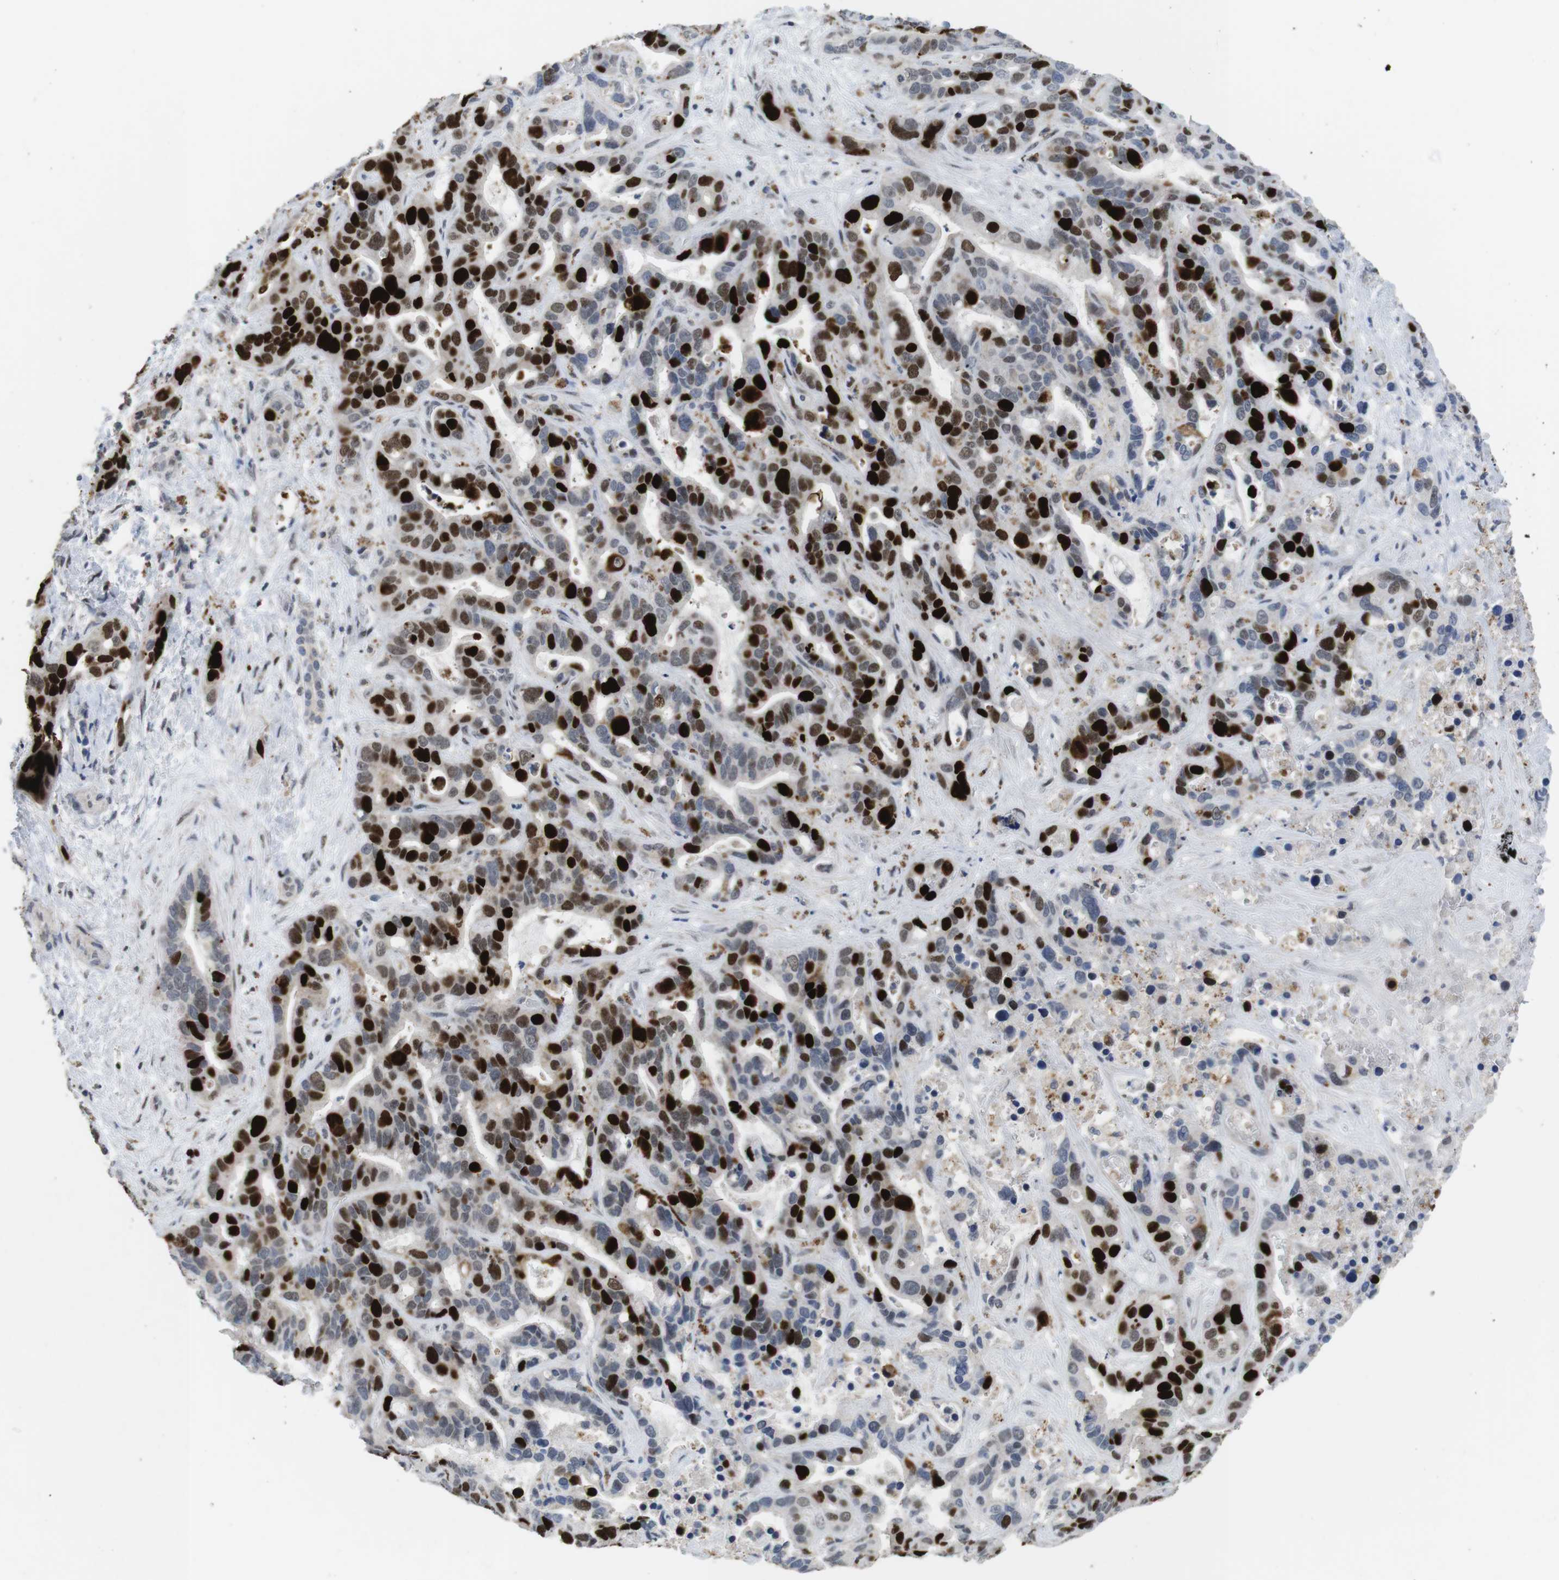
{"staining": {"intensity": "strong", "quantity": "25%-75%", "location": "nuclear"}, "tissue": "liver cancer", "cell_type": "Tumor cells", "image_type": "cancer", "snomed": [{"axis": "morphology", "description": "Cholangiocarcinoma"}, {"axis": "topography", "description": "Liver"}], "caption": "Immunohistochemical staining of human cholangiocarcinoma (liver) displays high levels of strong nuclear staining in about 25%-75% of tumor cells.", "gene": "KPNA2", "patient": {"sex": "female", "age": 65}}